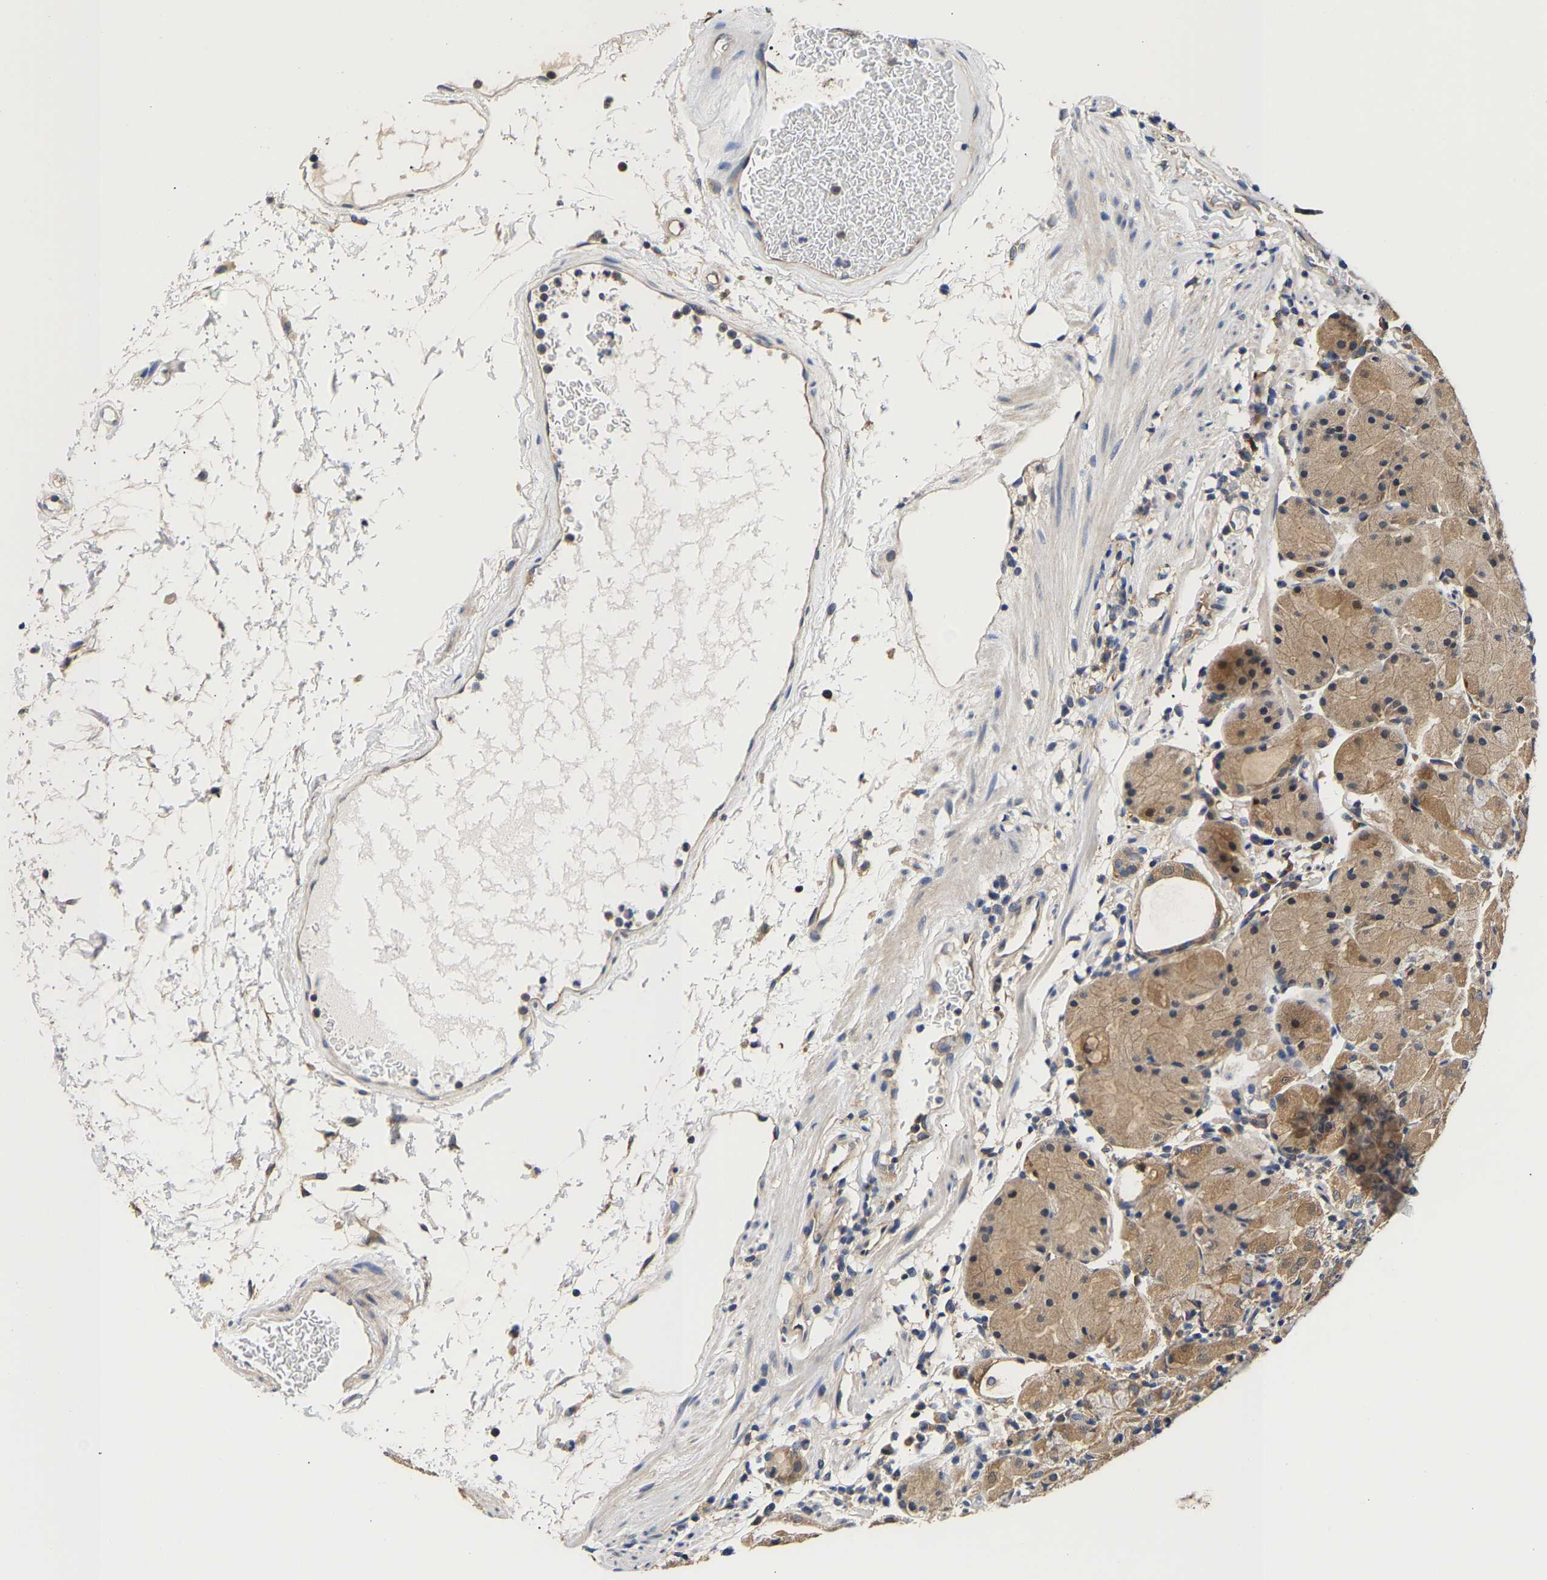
{"staining": {"intensity": "moderate", "quantity": ">75%", "location": "cytoplasmic/membranous"}, "tissue": "stomach", "cell_type": "Glandular cells", "image_type": "normal", "snomed": [{"axis": "morphology", "description": "Normal tissue, NOS"}, {"axis": "topography", "description": "Stomach"}, {"axis": "topography", "description": "Stomach, lower"}], "caption": "A high-resolution photomicrograph shows immunohistochemistry staining of unremarkable stomach, which demonstrates moderate cytoplasmic/membranous expression in about >75% of glandular cells.", "gene": "CCDC6", "patient": {"sex": "female", "age": 75}}